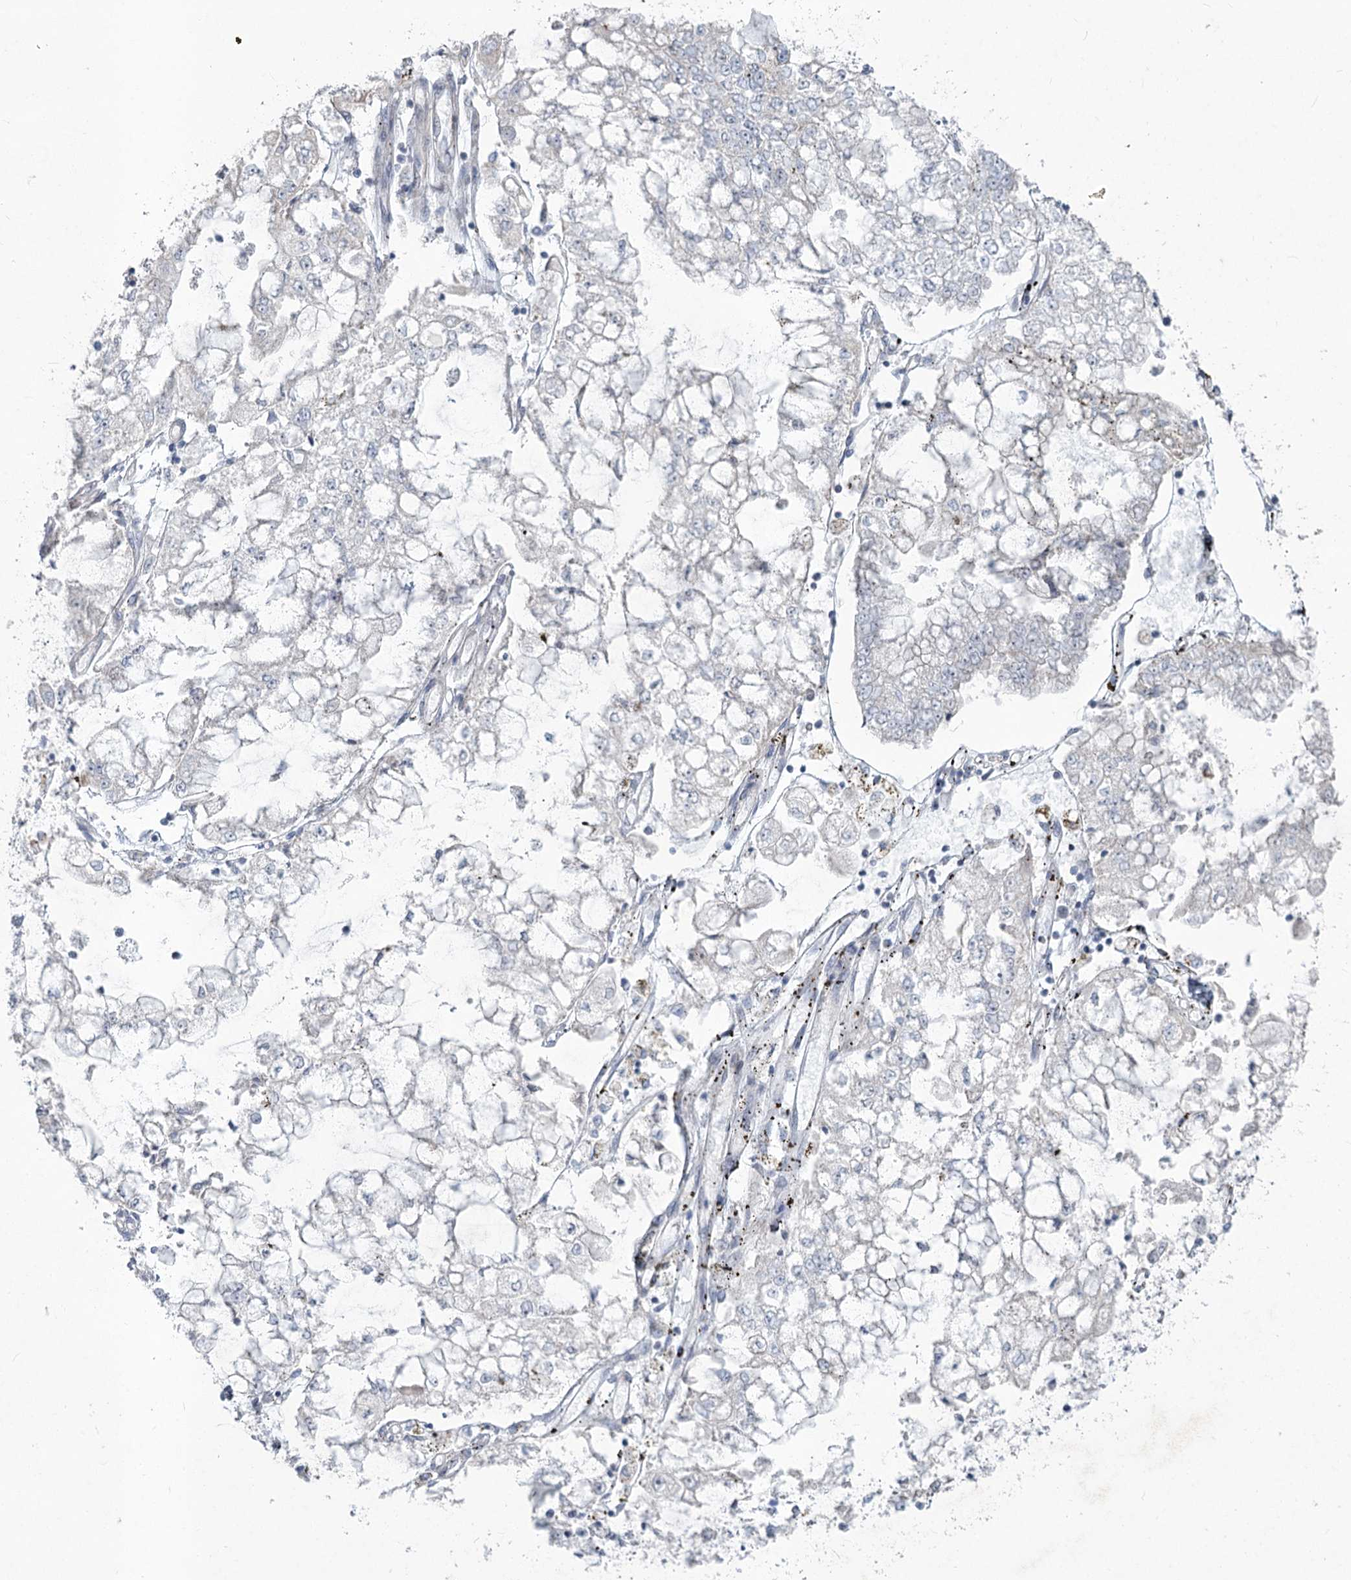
{"staining": {"intensity": "negative", "quantity": "none", "location": "none"}, "tissue": "stomach cancer", "cell_type": "Tumor cells", "image_type": "cancer", "snomed": [{"axis": "morphology", "description": "Adenocarcinoma, NOS"}, {"axis": "topography", "description": "Stomach"}], "caption": "Tumor cells show no significant expression in stomach cancer.", "gene": "ABITRAM", "patient": {"sex": "male", "age": 76}}